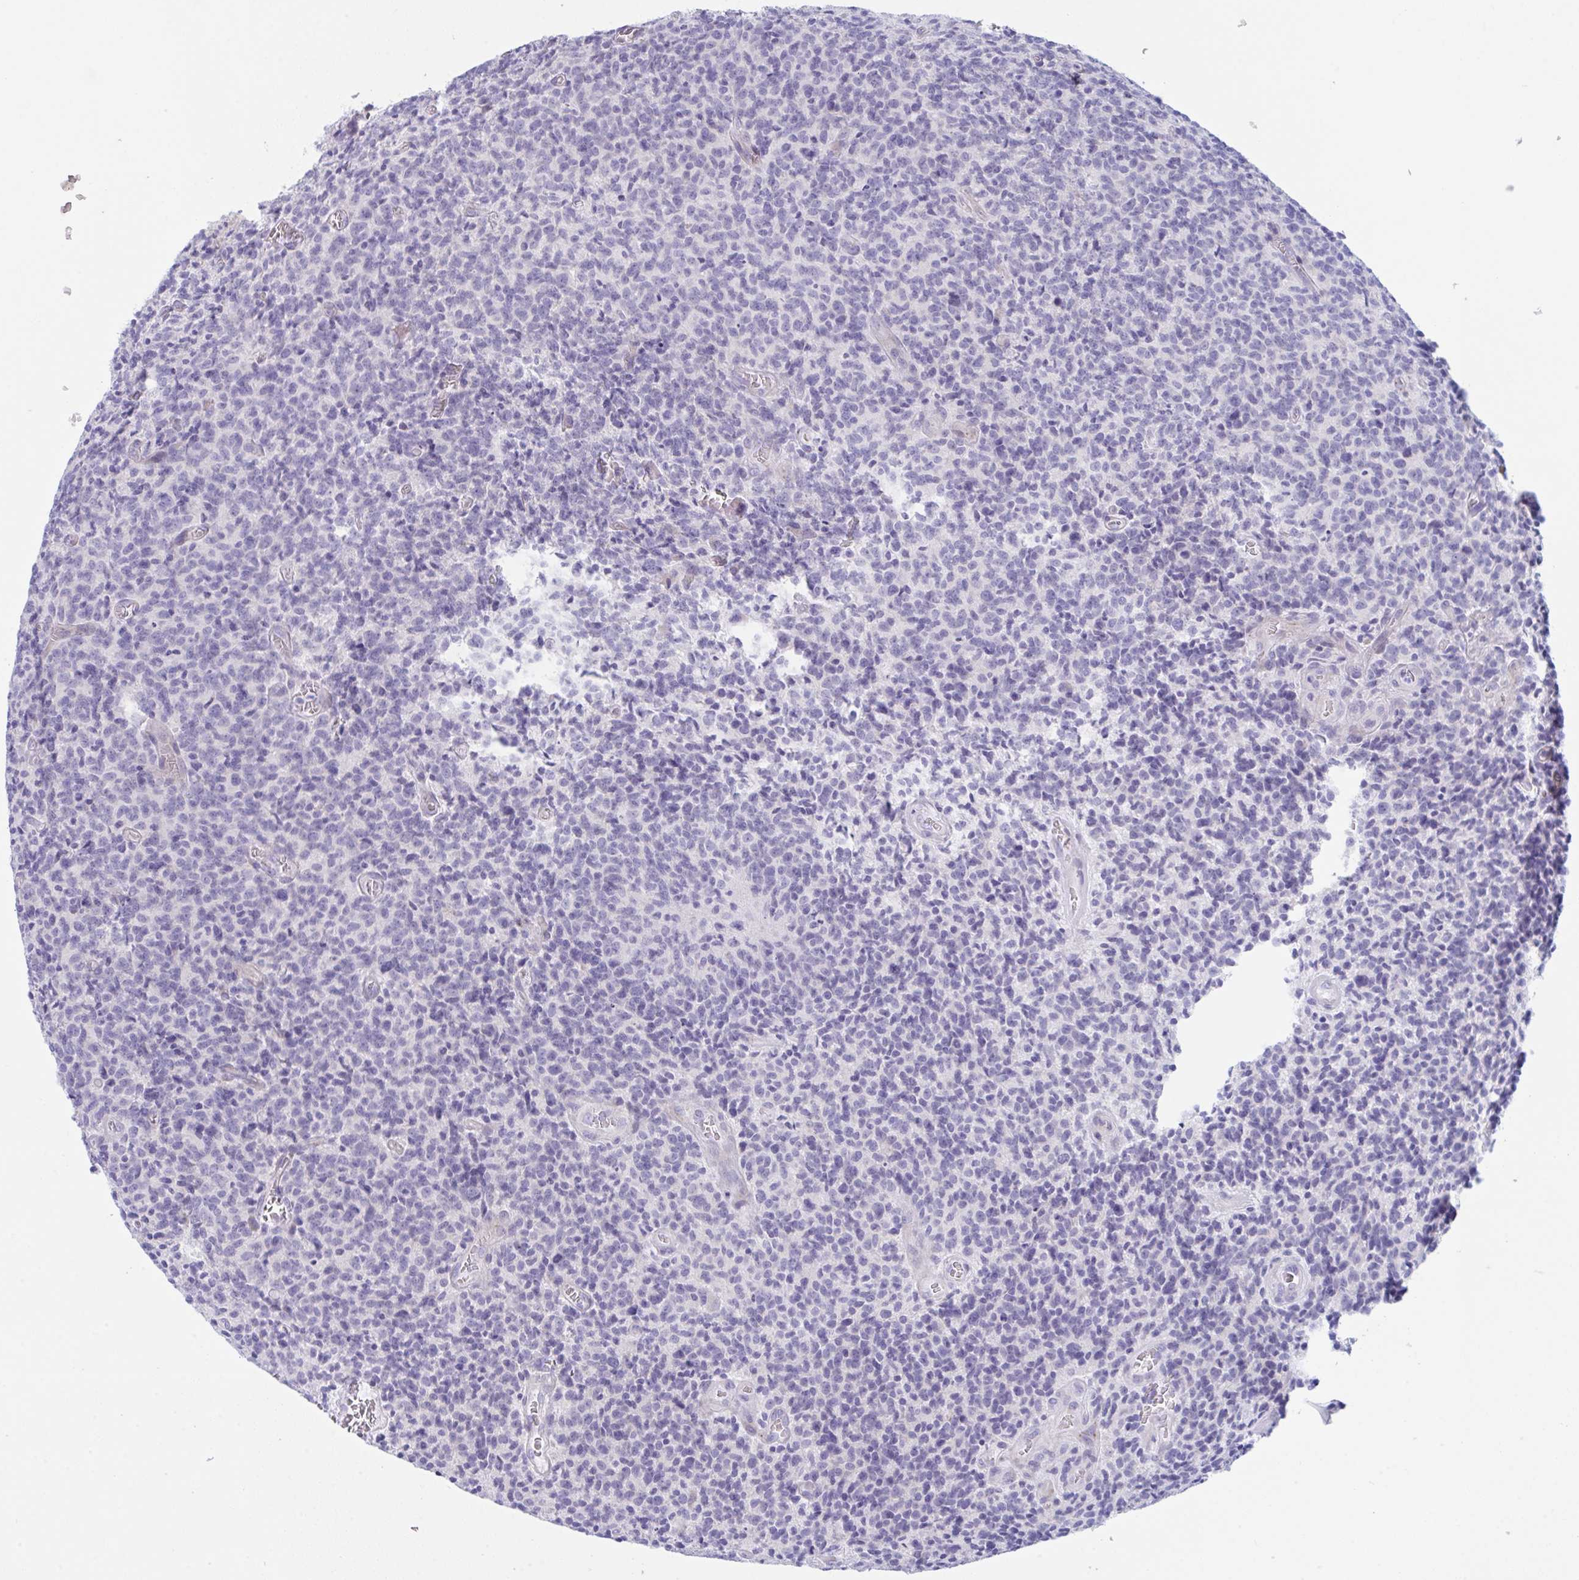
{"staining": {"intensity": "negative", "quantity": "none", "location": "none"}, "tissue": "glioma", "cell_type": "Tumor cells", "image_type": "cancer", "snomed": [{"axis": "morphology", "description": "Glioma, malignant, High grade"}, {"axis": "topography", "description": "Brain"}], "caption": "Tumor cells show no significant positivity in malignant glioma (high-grade).", "gene": "ZNF684", "patient": {"sex": "male", "age": 76}}